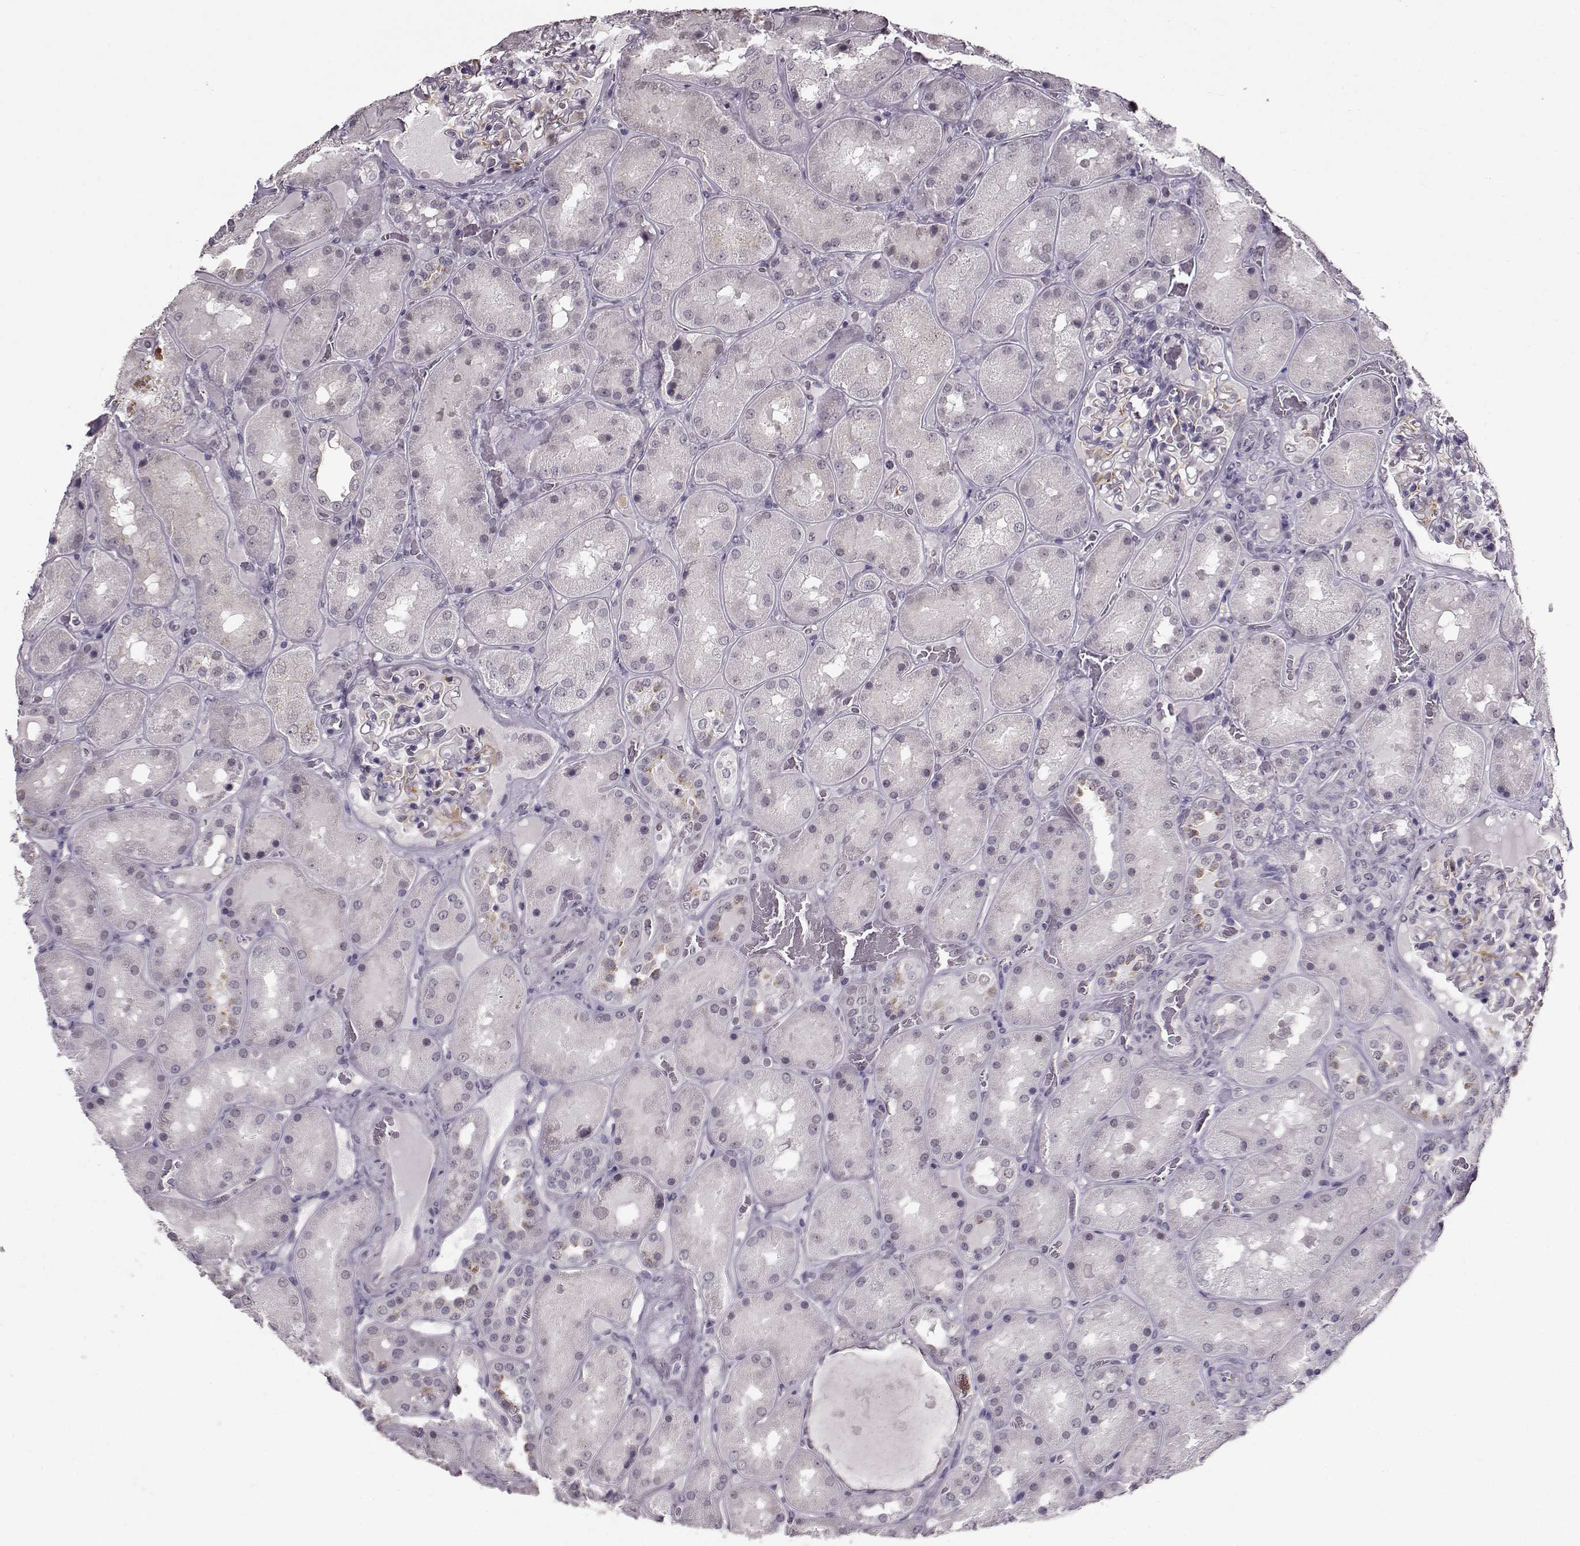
{"staining": {"intensity": "negative", "quantity": "none", "location": "none"}, "tissue": "kidney", "cell_type": "Cells in glomeruli", "image_type": "normal", "snomed": [{"axis": "morphology", "description": "Normal tissue, NOS"}, {"axis": "topography", "description": "Kidney"}], "caption": "This is an IHC photomicrograph of unremarkable human kidney. There is no positivity in cells in glomeruli.", "gene": "RP1L1", "patient": {"sex": "male", "age": 73}}